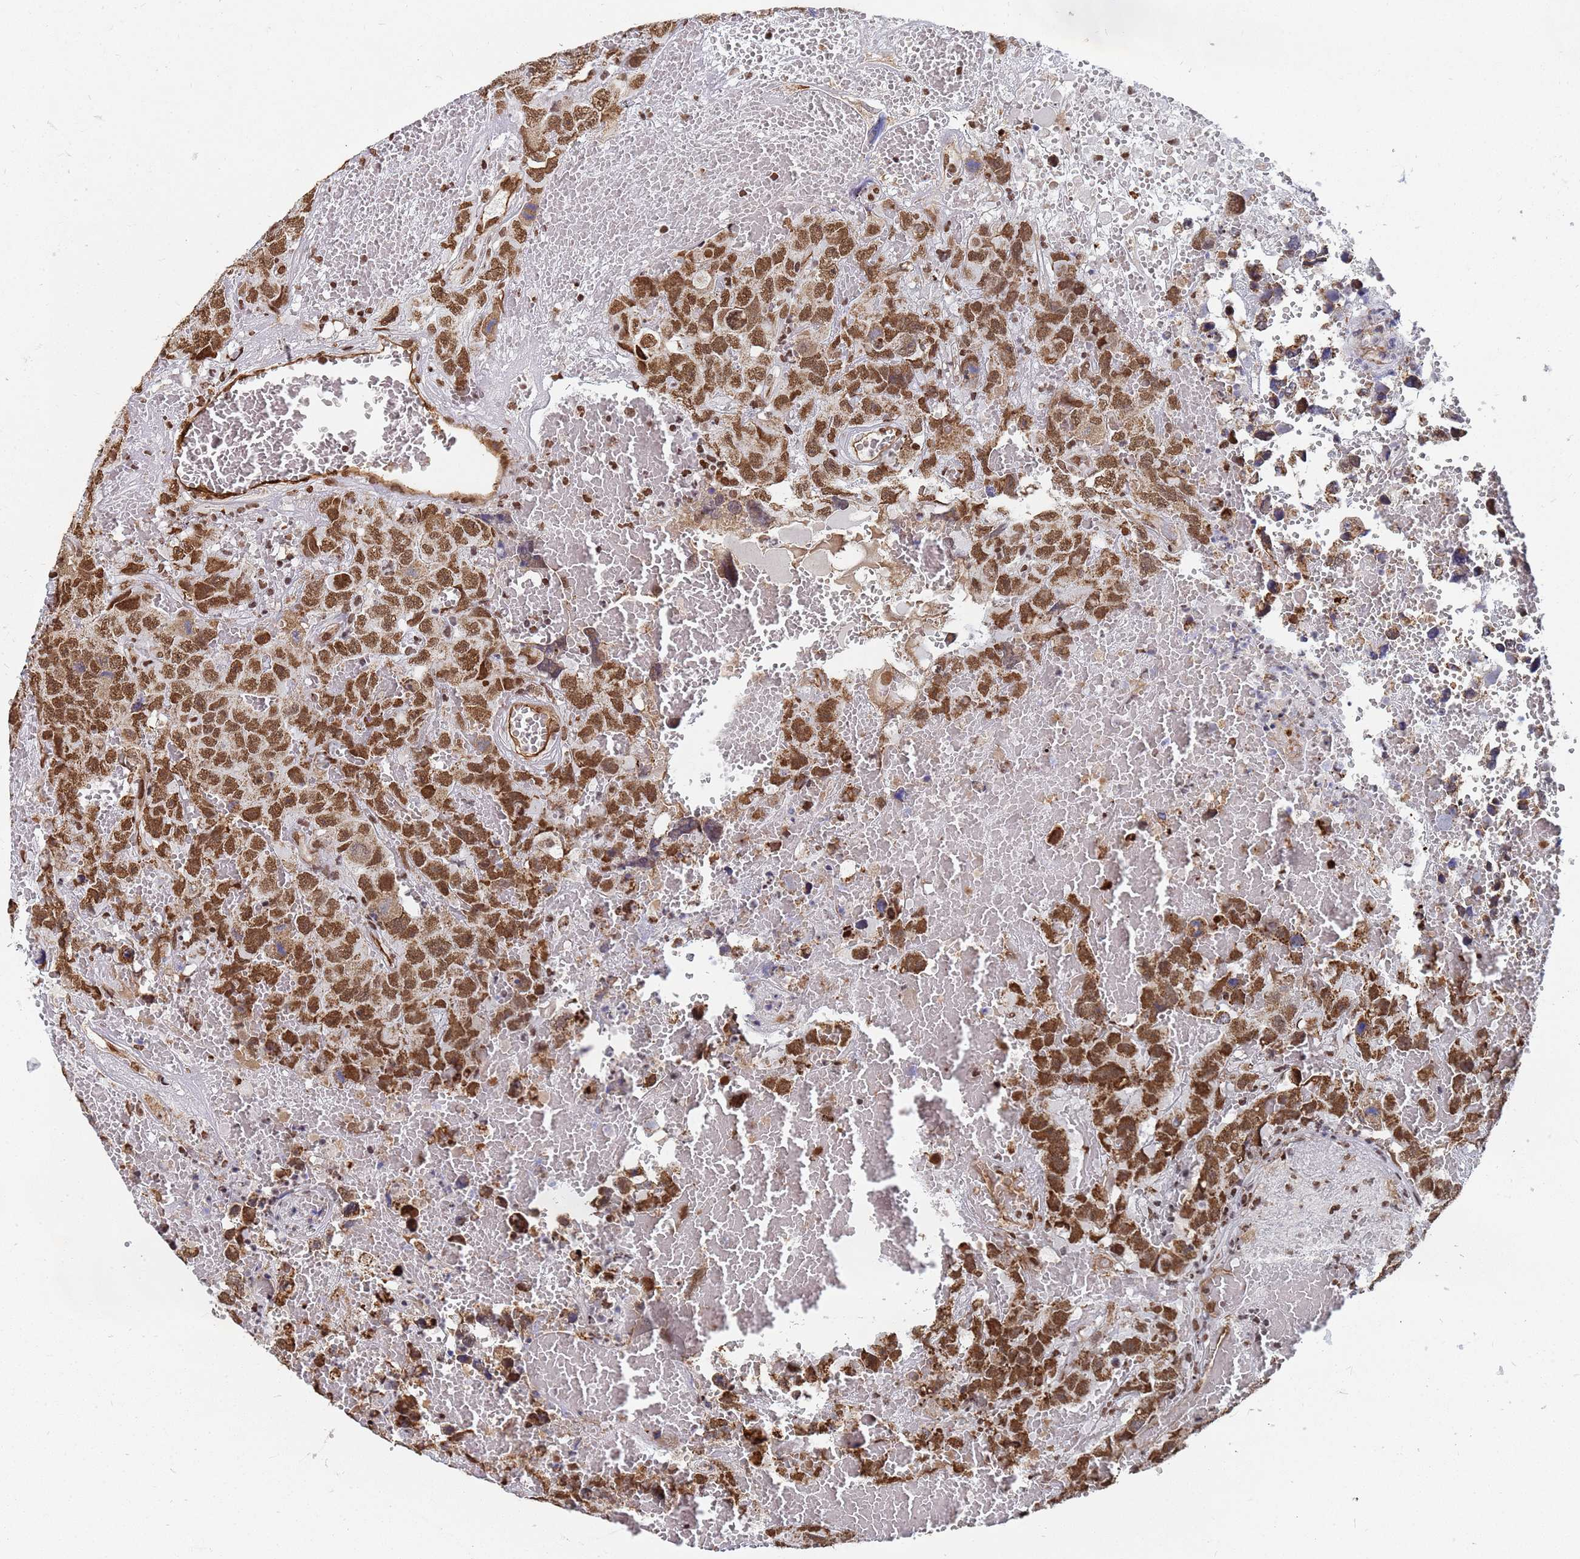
{"staining": {"intensity": "strong", "quantity": ">75%", "location": "nuclear"}, "tissue": "testis cancer", "cell_type": "Tumor cells", "image_type": "cancer", "snomed": [{"axis": "morphology", "description": "Carcinoma, Embryonal, NOS"}, {"axis": "topography", "description": "Testis"}], "caption": "Immunohistochemistry (IHC) photomicrograph of human testis embryonal carcinoma stained for a protein (brown), which shows high levels of strong nuclear expression in about >75% of tumor cells.", "gene": "RAVER2", "patient": {"sex": "male", "age": 45}}